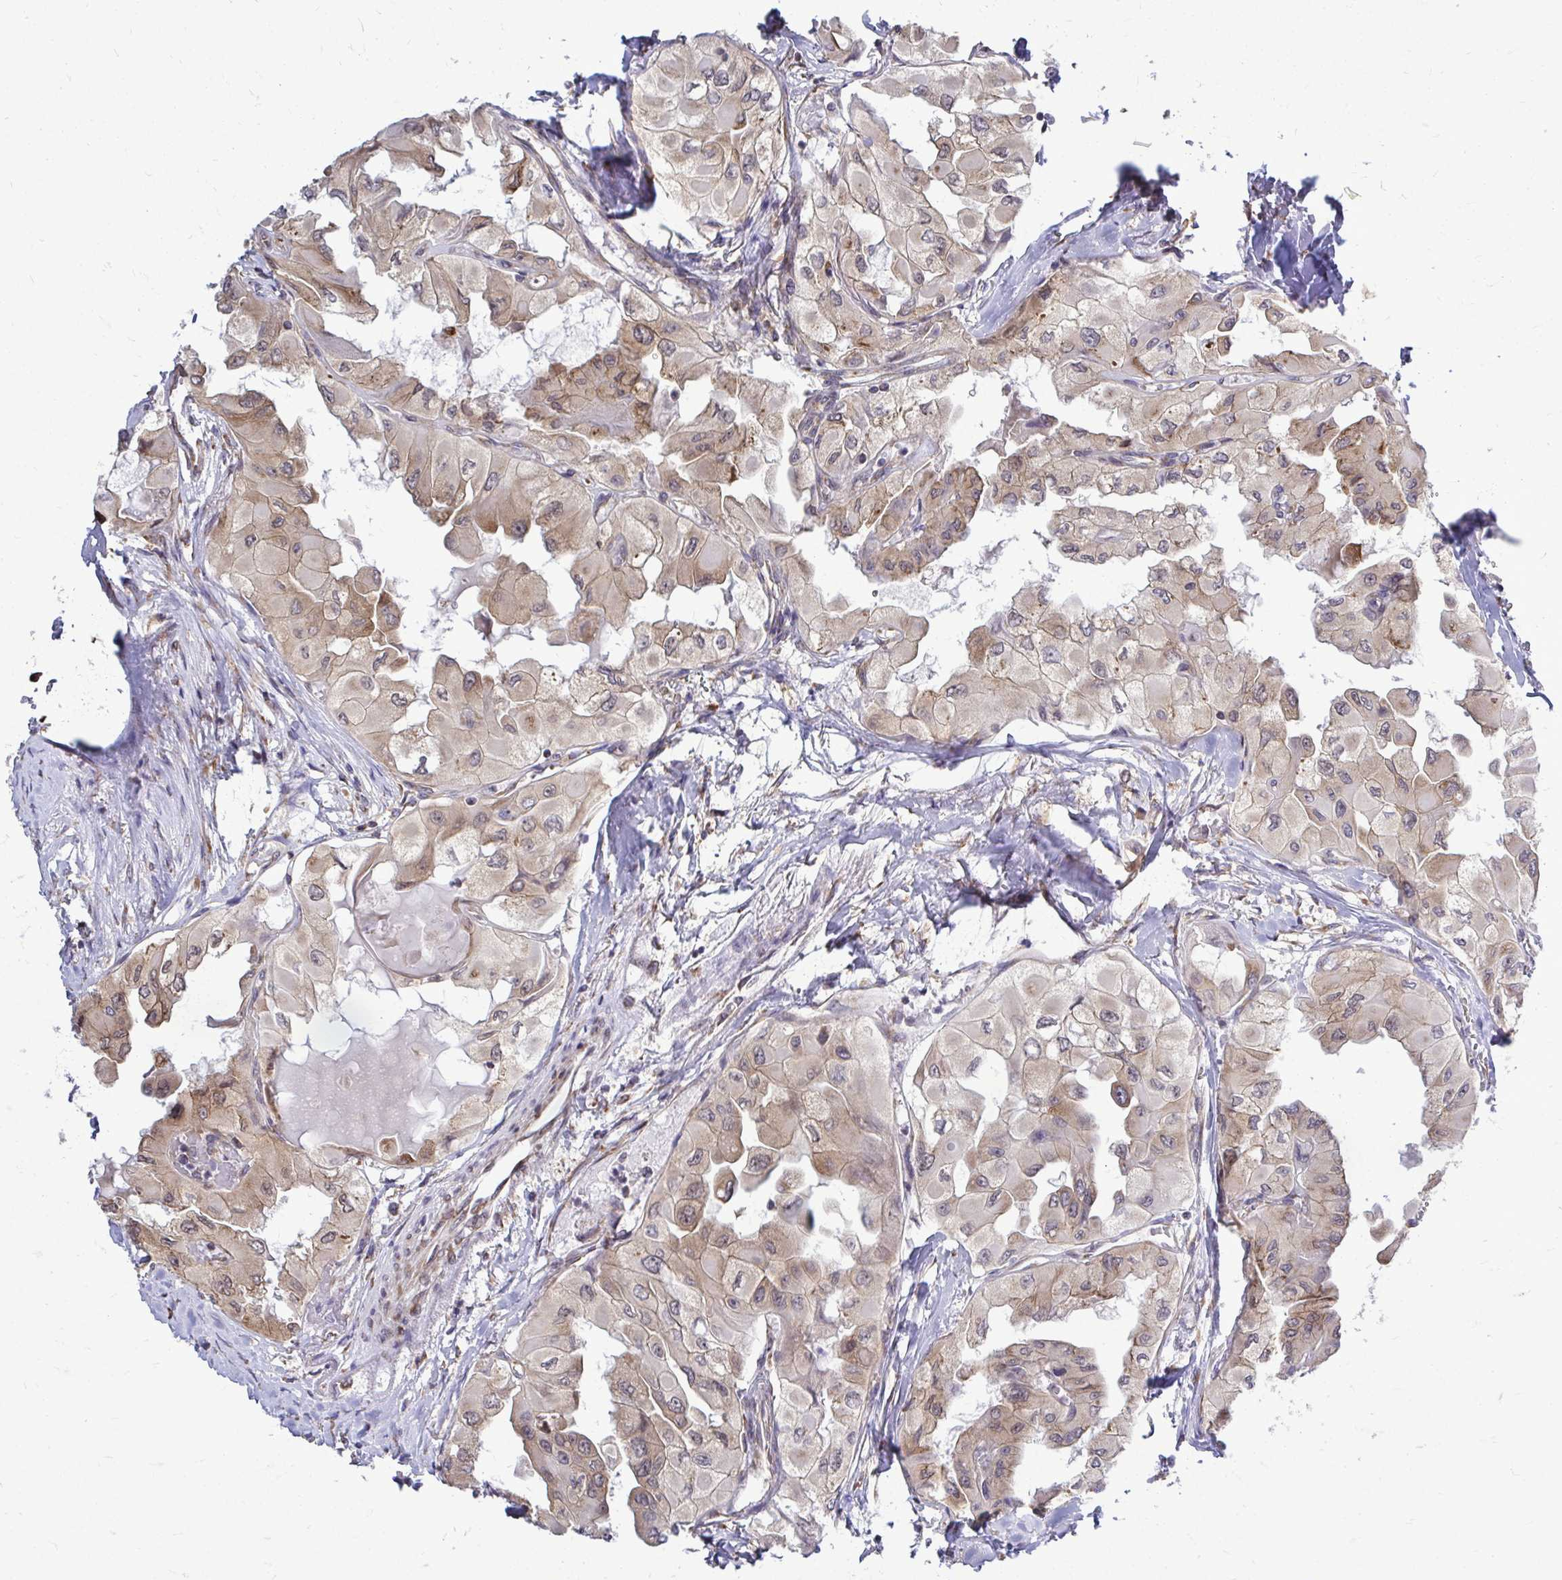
{"staining": {"intensity": "weak", "quantity": "25%-75%", "location": "cytoplasmic/membranous"}, "tissue": "thyroid cancer", "cell_type": "Tumor cells", "image_type": "cancer", "snomed": [{"axis": "morphology", "description": "Normal tissue, NOS"}, {"axis": "morphology", "description": "Papillary adenocarcinoma, NOS"}, {"axis": "topography", "description": "Thyroid gland"}], "caption": "Thyroid cancer stained with a protein marker displays weak staining in tumor cells.", "gene": "FMR1", "patient": {"sex": "female", "age": 59}}